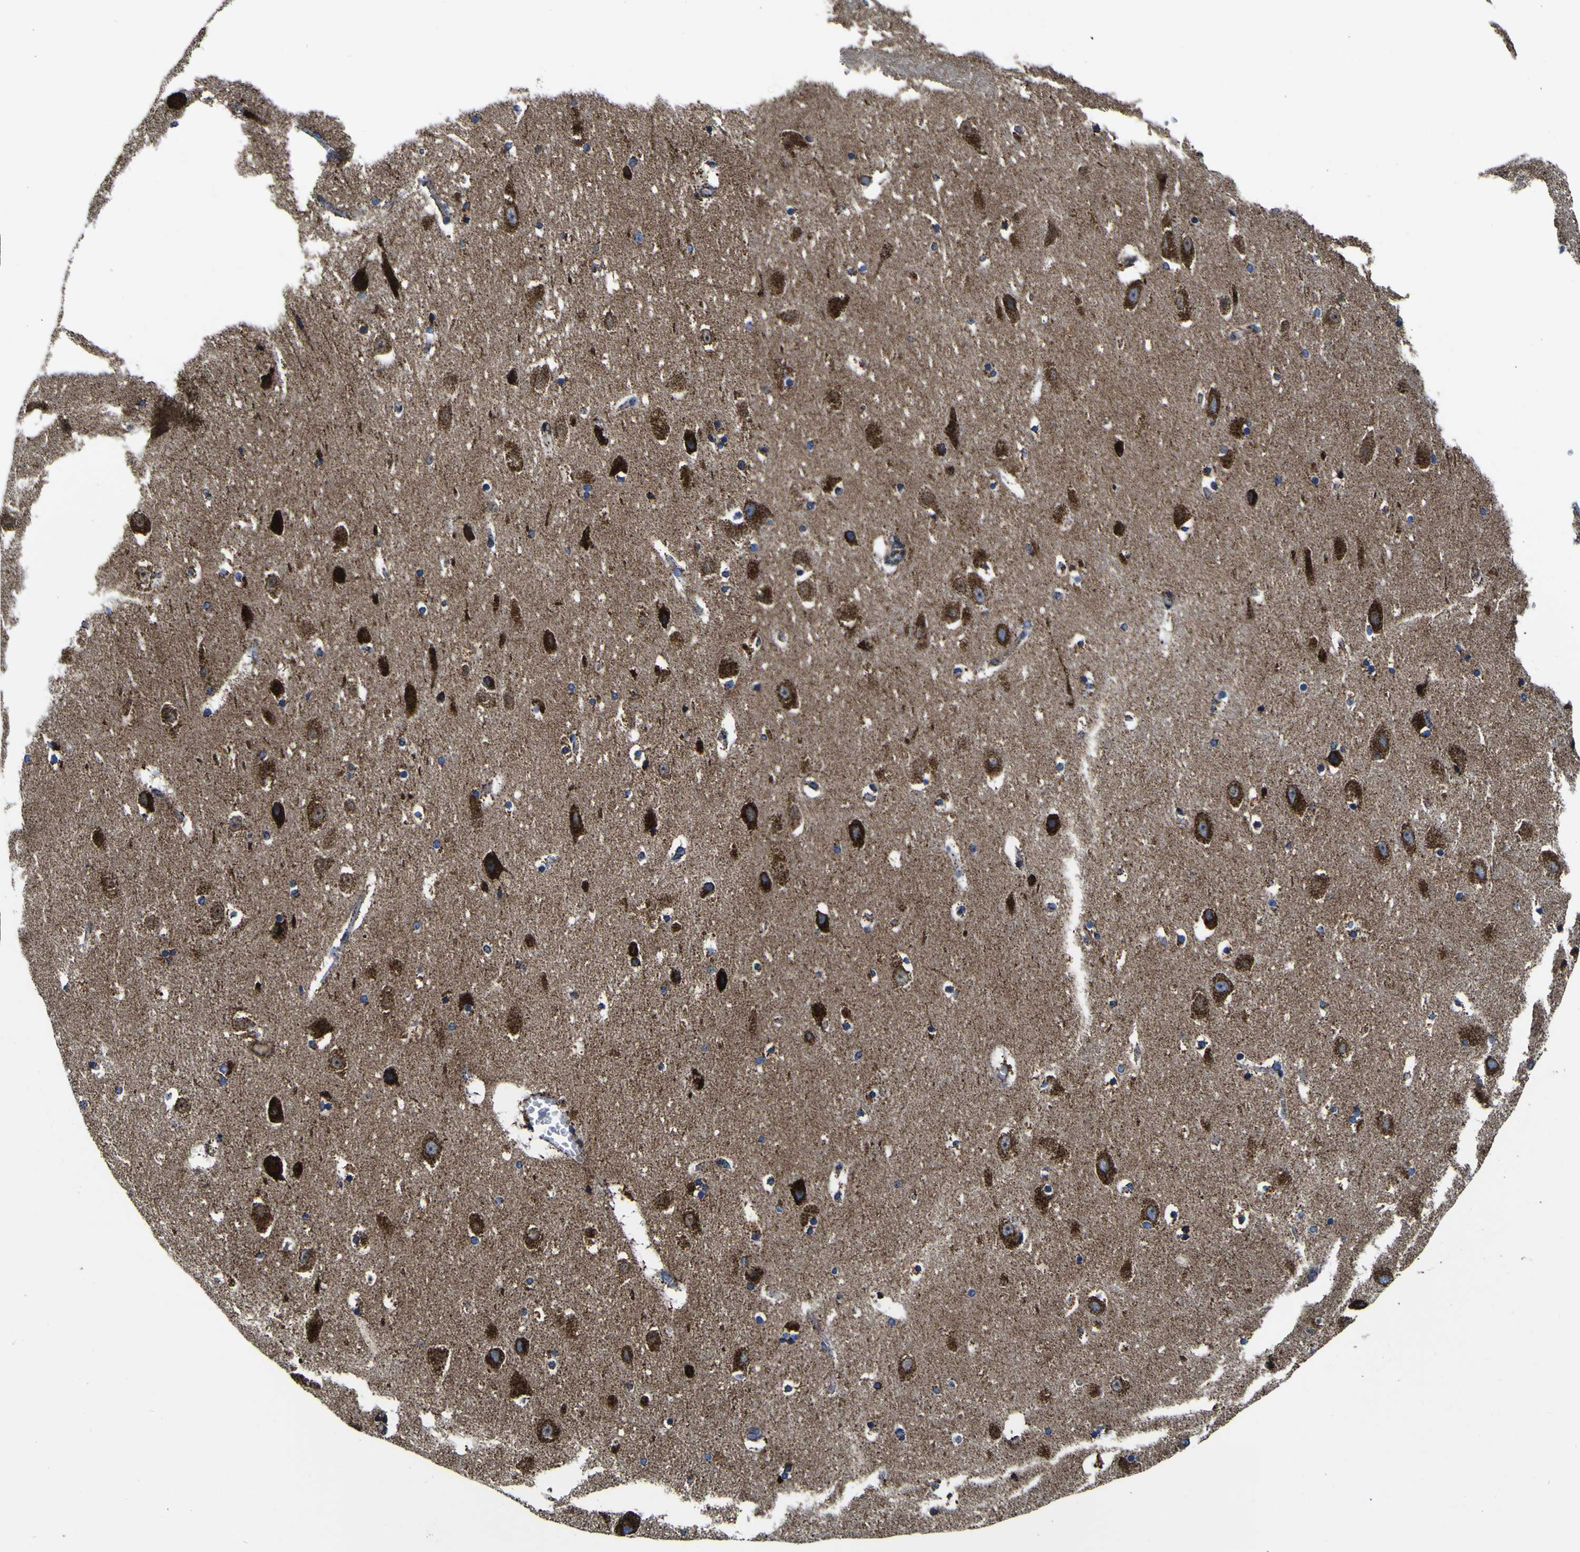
{"staining": {"intensity": "moderate", "quantity": "25%-75%", "location": "cytoplasmic/membranous"}, "tissue": "hippocampus", "cell_type": "Glial cells", "image_type": "normal", "snomed": [{"axis": "morphology", "description": "Normal tissue, NOS"}, {"axis": "topography", "description": "Hippocampus"}], "caption": "A photomicrograph of hippocampus stained for a protein demonstrates moderate cytoplasmic/membranous brown staining in glial cells.", "gene": "PTRH2", "patient": {"sex": "male", "age": 45}}